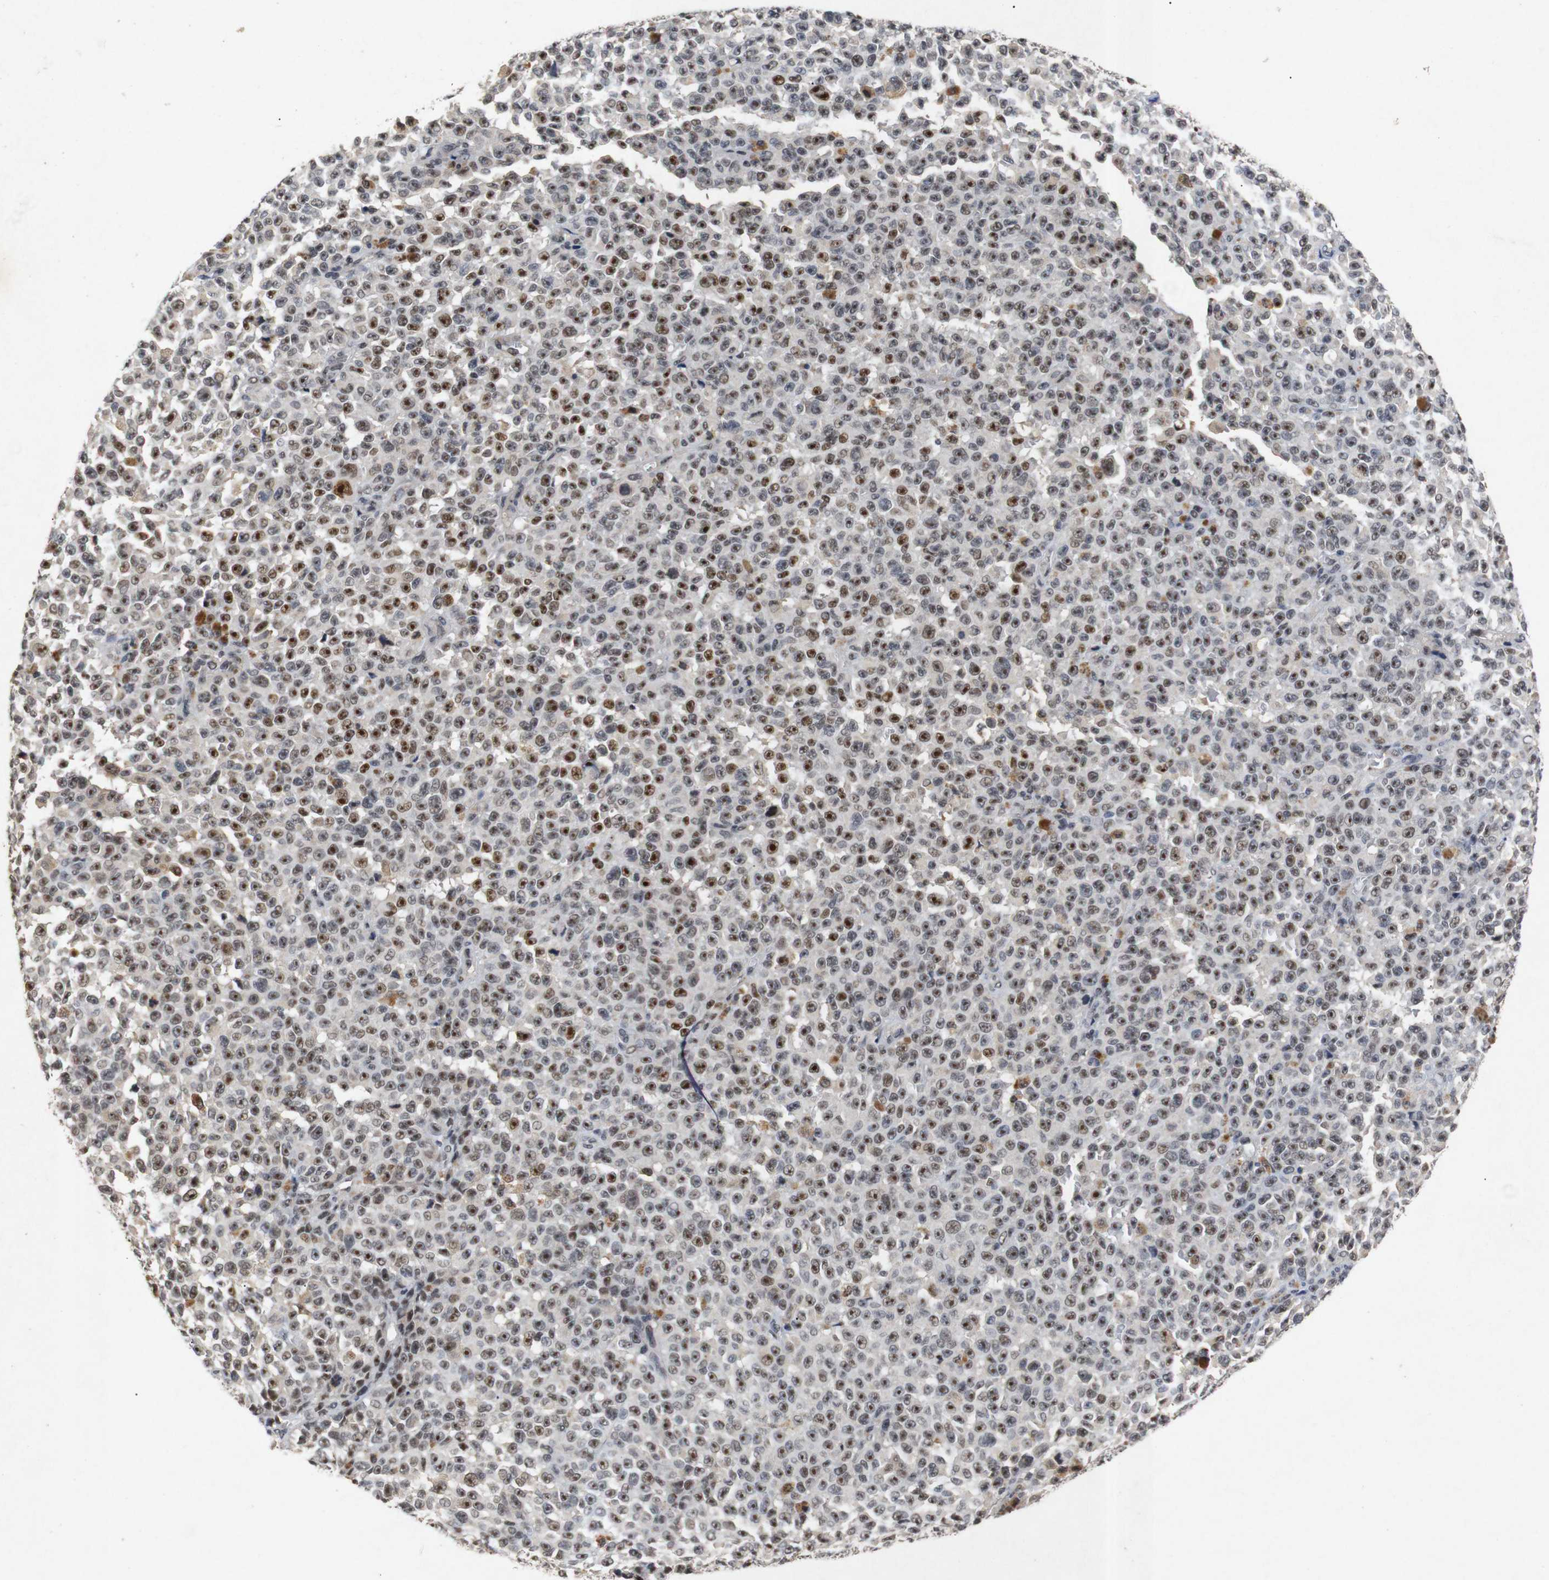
{"staining": {"intensity": "moderate", "quantity": ">75%", "location": "nuclear"}, "tissue": "melanoma", "cell_type": "Tumor cells", "image_type": "cancer", "snomed": [{"axis": "morphology", "description": "Malignant melanoma, NOS"}, {"axis": "topography", "description": "Skin"}], "caption": "Immunohistochemistry of human melanoma displays medium levels of moderate nuclear expression in about >75% of tumor cells.", "gene": "PARN", "patient": {"sex": "female", "age": 82}}